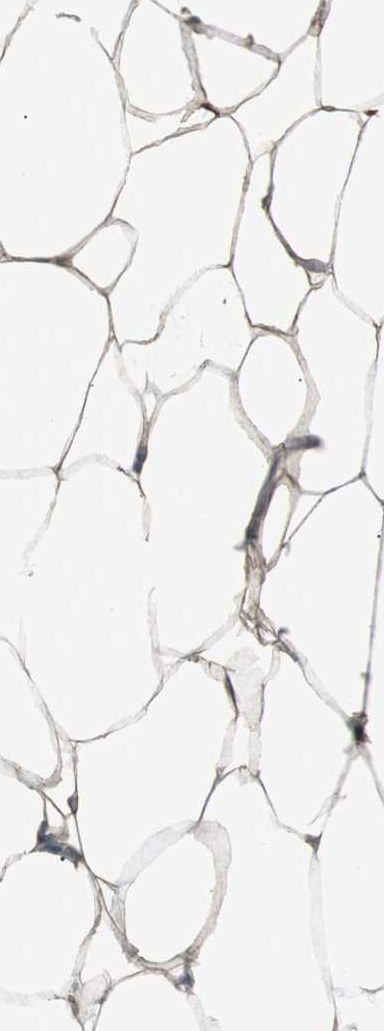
{"staining": {"intensity": "weak", "quantity": ">75%", "location": "cytoplasmic/membranous"}, "tissue": "adipose tissue", "cell_type": "Adipocytes", "image_type": "normal", "snomed": [{"axis": "morphology", "description": "Normal tissue, NOS"}, {"axis": "topography", "description": "Breast"}, {"axis": "topography", "description": "Adipose tissue"}], "caption": "Immunohistochemistry staining of unremarkable adipose tissue, which shows low levels of weak cytoplasmic/membranous positivity in approximately >75% of adipocytes indicating weak cytoplasmic/membranous protein positivity. The staining was performed using DAB (brown) for protein detection and nuclei were counterstained in hematoxylin (blue).", "gene": "TMEM141", "patient": {"sex": "female", "age": 25}}